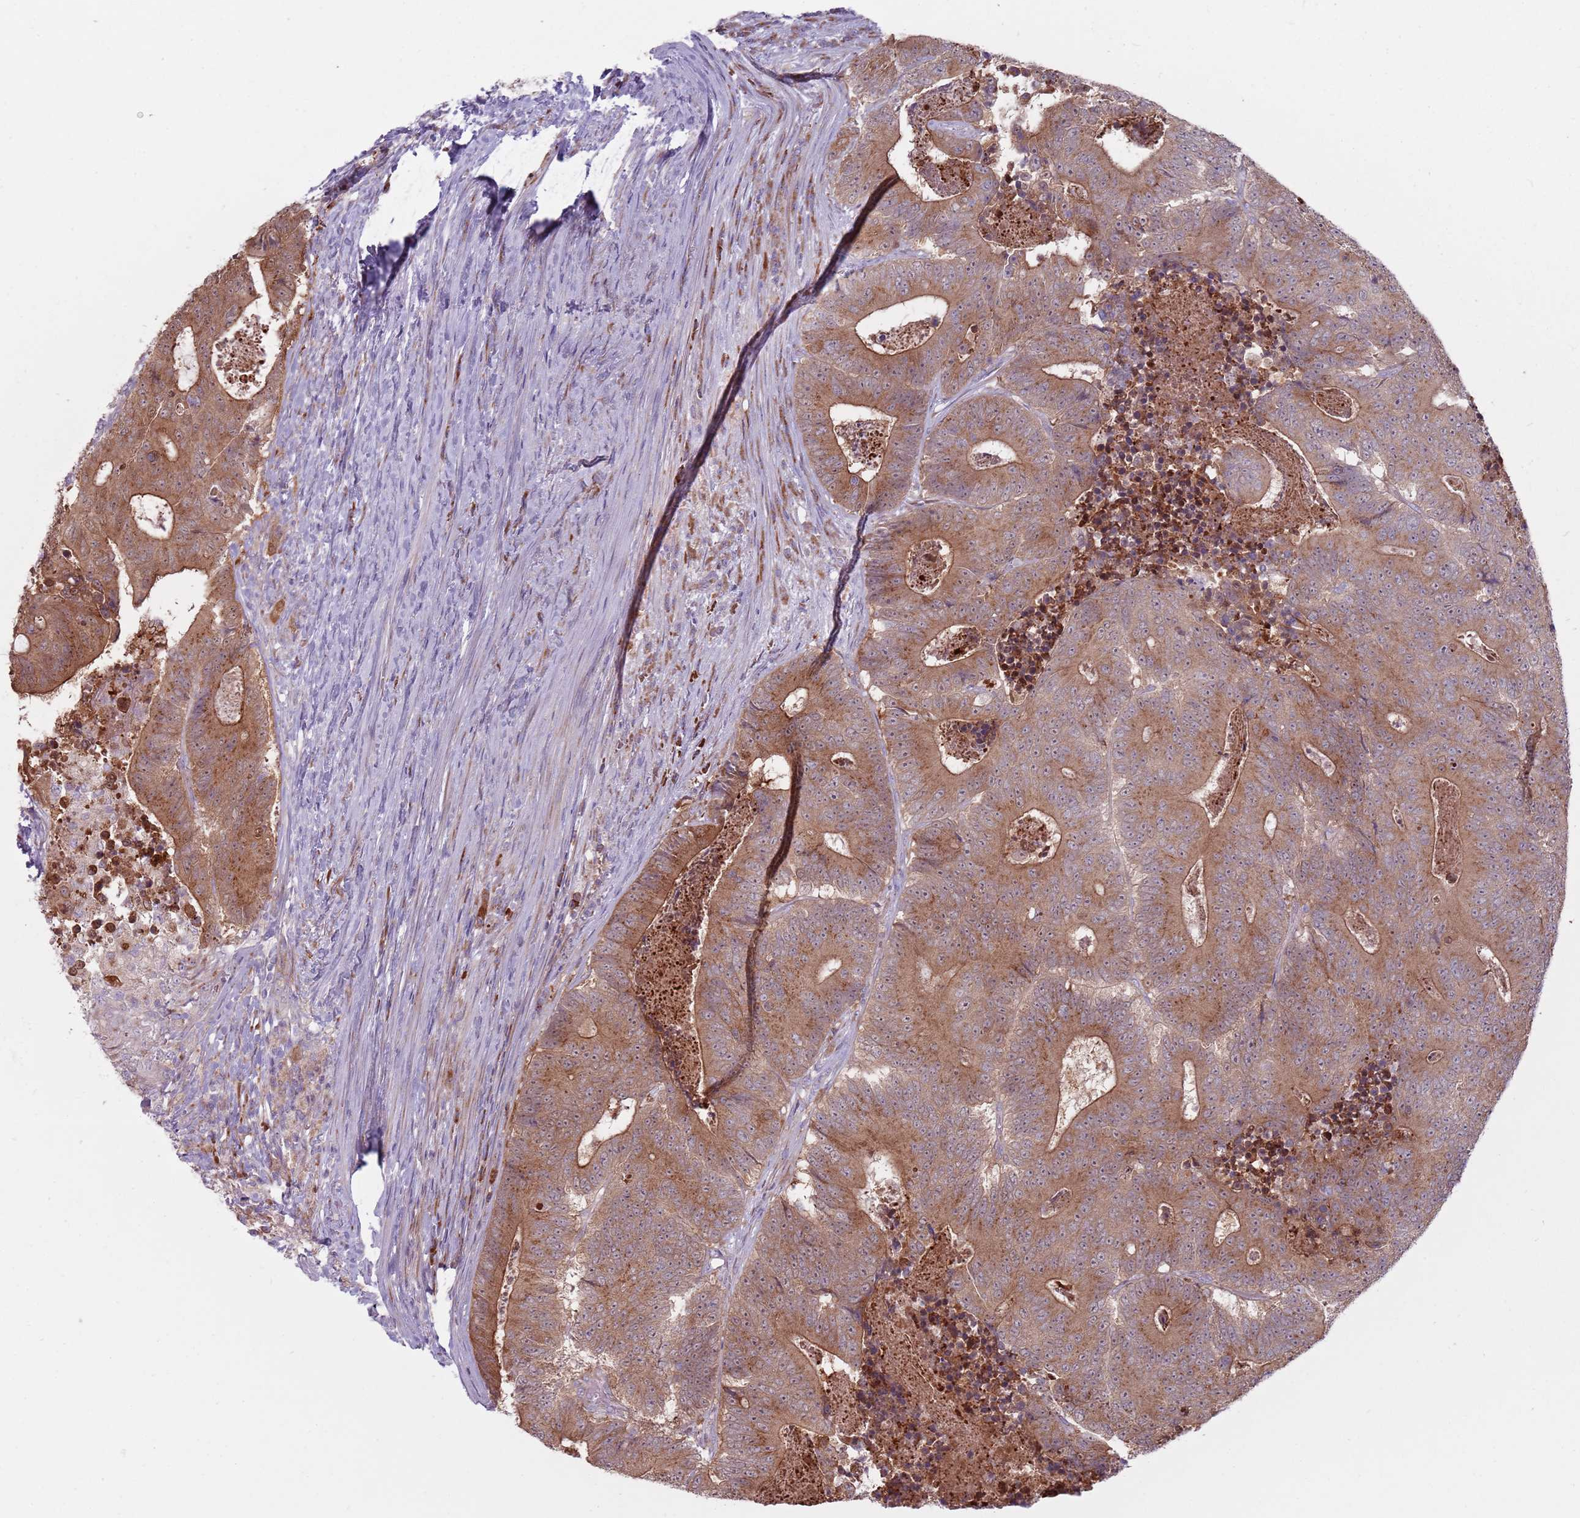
{"staining": {"intensity": "moderate", "quantity": ">75%", "location": "cytoplasmic/membranous"}, "tissue": "colorectal cancer", "cell_type": "Tumor cells", "image_type": "cancer", "snomed": [{"axis": "morphology", "description": "Adenocarcinoma, NOS"}, {"axis": "topography", "description": "Colon"}], "caption": "High-power microscopy captured an IHC micrograph of colorectal adenocarcinoma, revealing moderate cytoplasmic/membranous staining in approximately >75% of tumor cells. Using DAB (brown) and hematoxylin (blue) stains, captured at high magnification using brightfield microscopy.", "gene": "CCDC150", "patient": {"sex": "male", "age": 83}}